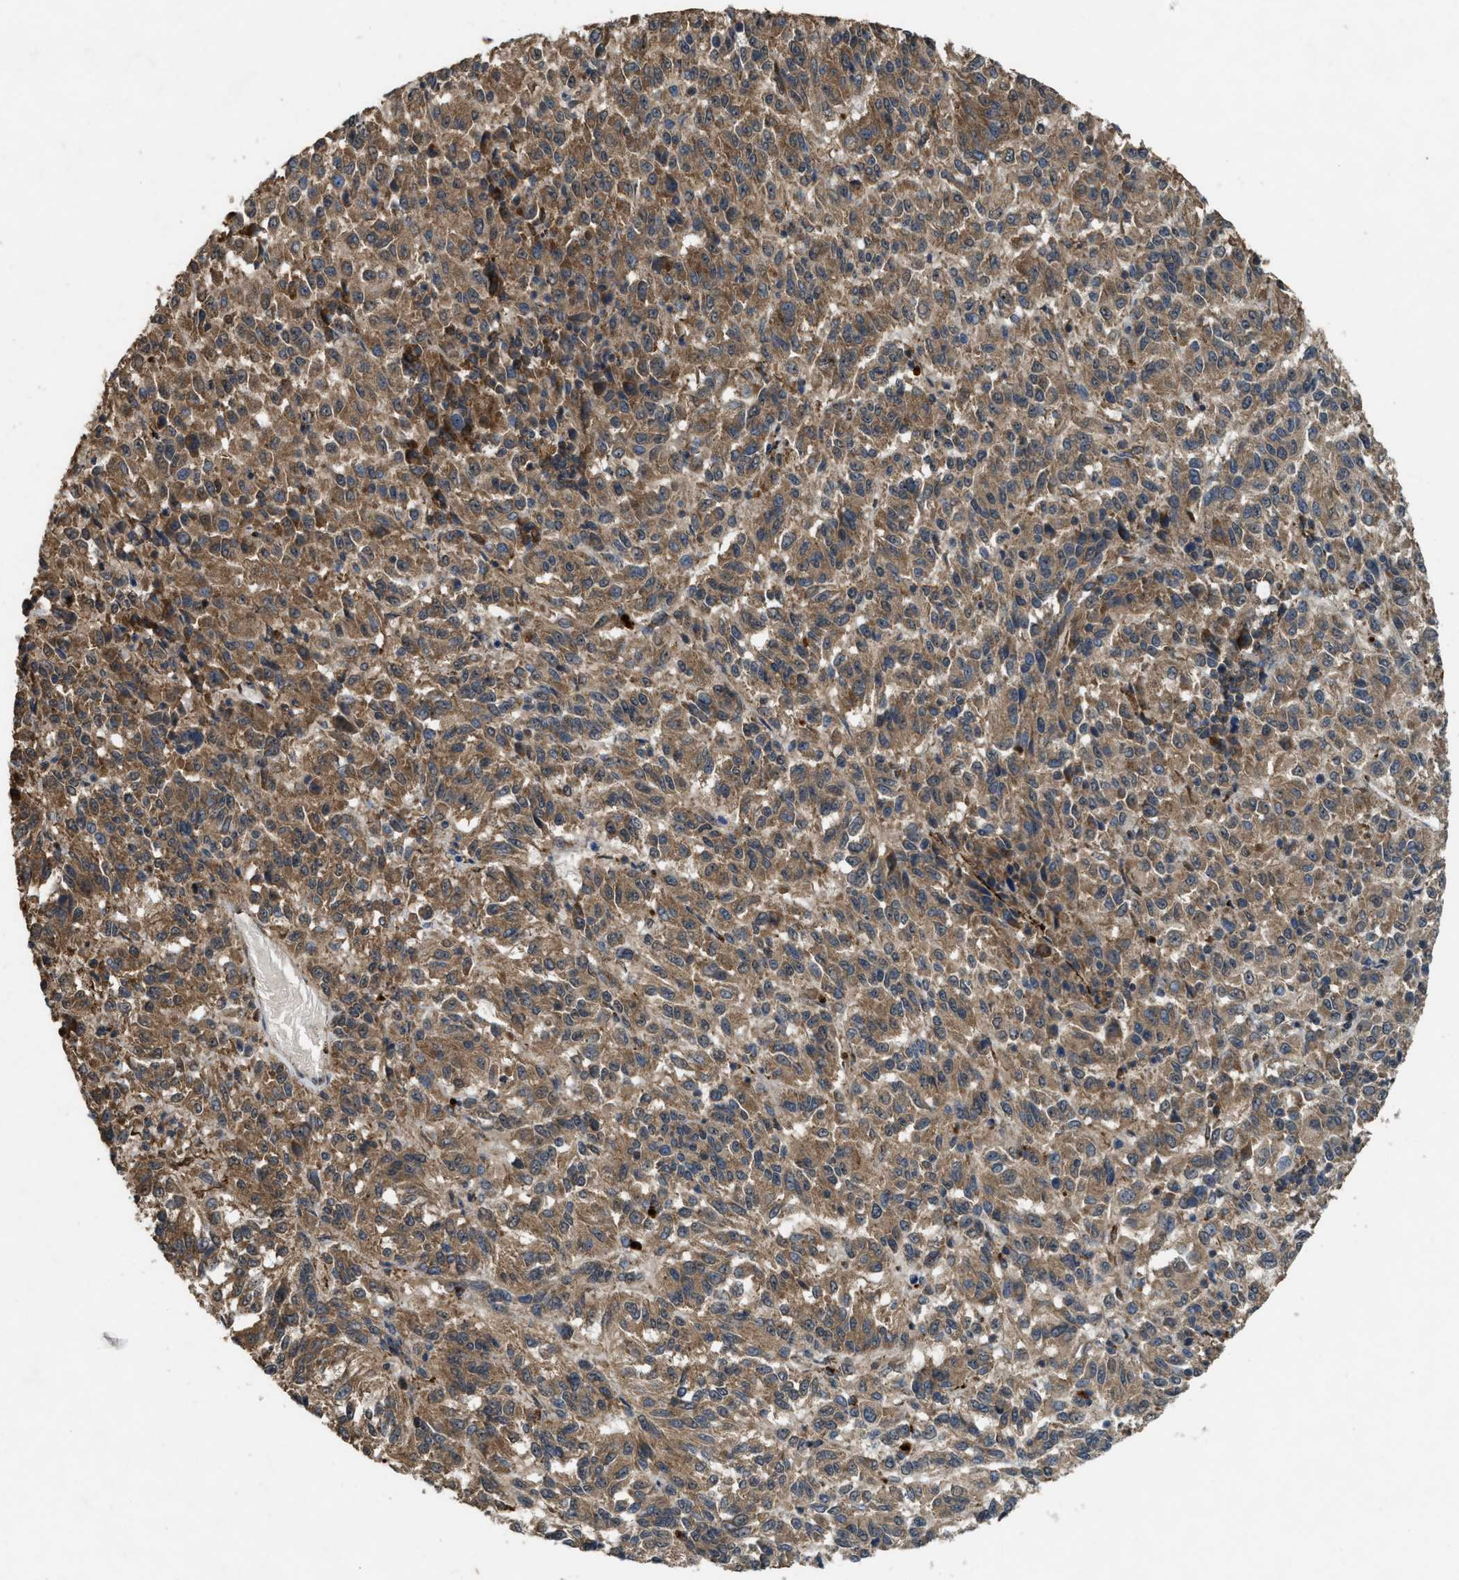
{"staining": {"intensity": "moderate", "quantity": ">75%", "location": "cytoplasmic/membranous"}, "tissue": "melanoma", "cell_type": "Tumor cells", "image_type": "cancer", "snomed": [{"axis": "morphology", "description": "Malignant melanoma, Metastatic site"}, {"axis": "topography", "description": "Lung"}], "caption": "This micrograph demonstrates IHC staining of malignant melanoma (metastatic site), with medium moderate cytoplasmic/membranous expression in about >75% of tumor cells.", "gene": "ARHGEF5", "patient": {"sex": "male", "age": 64}}